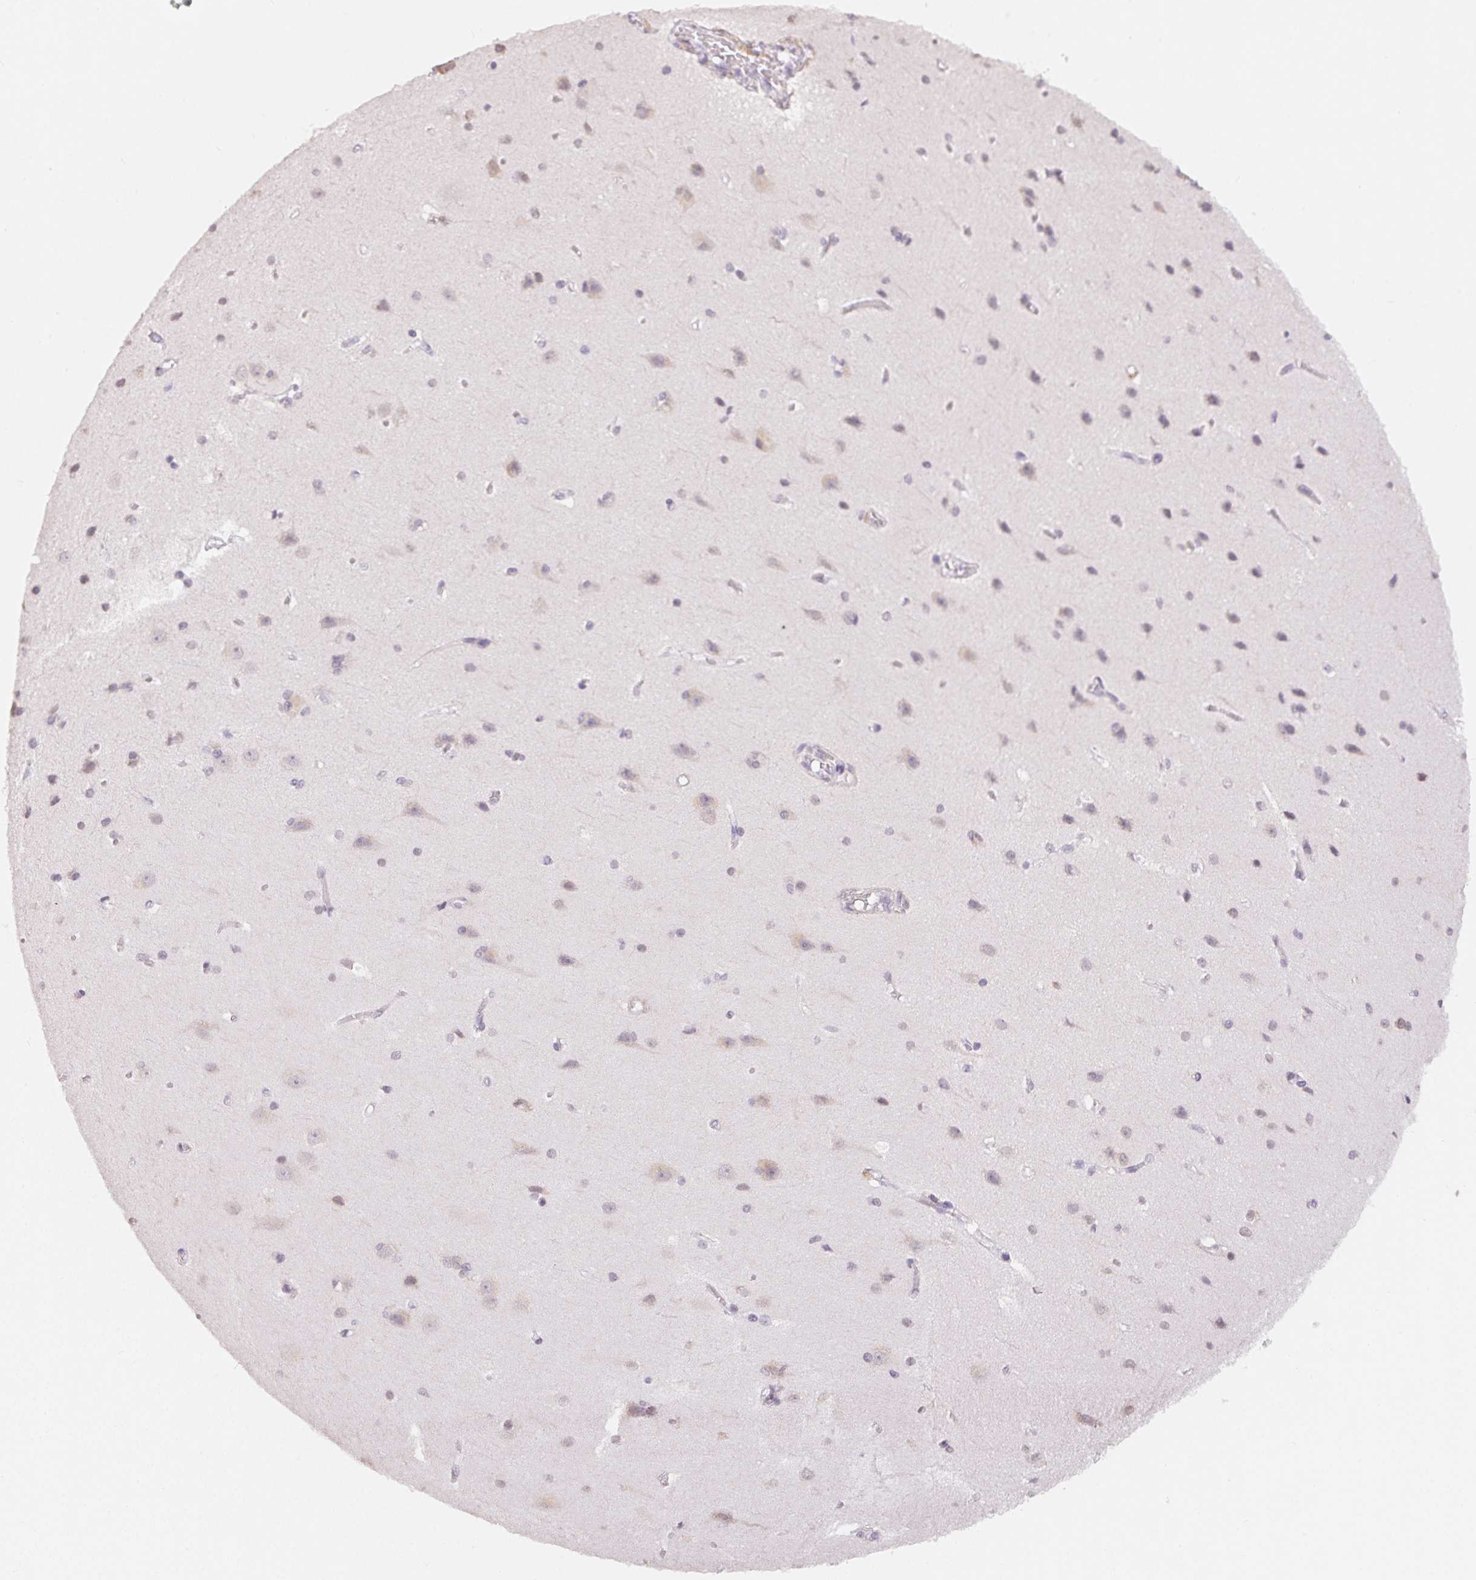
{"staining": {"intensity": "negative", "quantity": "none", "location": "none"}, "tissue": "cerebral cortex", "cell_type": "Endothelial cells", "image_type": "normal", "snomed": [{"axis": "morphology", "description": "Normal tissue, NOS"}, {"axis": "topography", "description": "Cerebral cortex"}], "caption": "Endothelial cells show no significant protein positivity in benign cerebral cortex.", "gene": "TMEM174", "patient": {"sex": "male", "age": 37}}